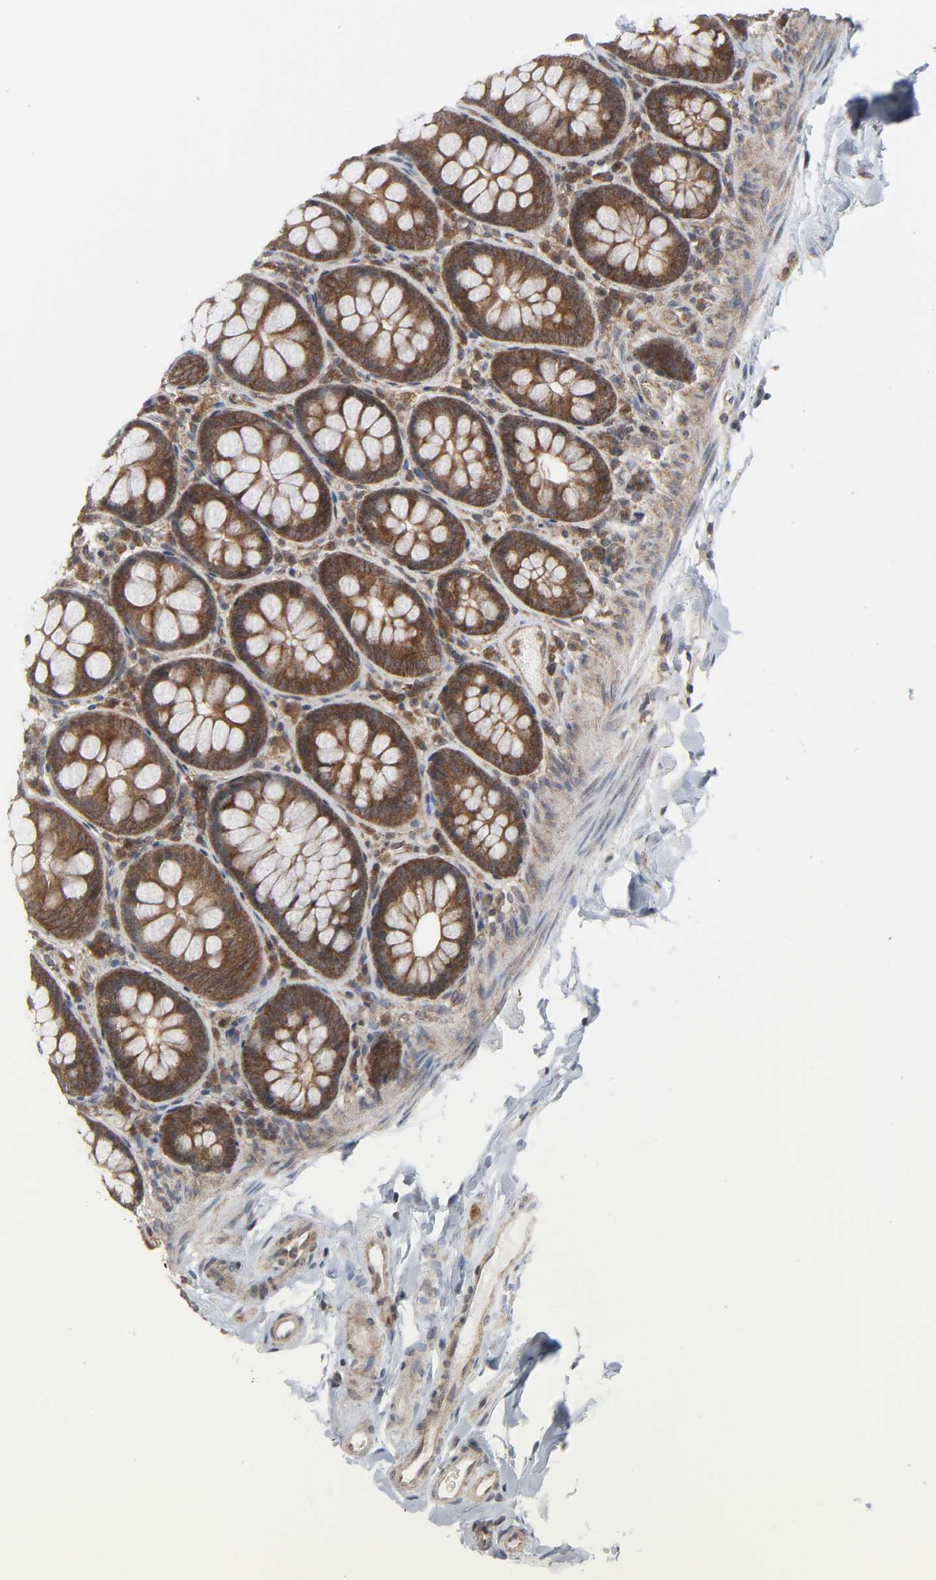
{"staining": {"intensity": "moderate", "quantity": ">75%", "location": "cytoplasmic/membranous"}, "tissue": "colon", "cell_type": "Endothelial cells", "image_type": "normal", "snomed": [{"axis": "morphology", "description": "Normal tissue, NOS"}, {"axis": "topography", "description": "Colon"}], "caption": "Immunohistochemical staining of benign human colon shows moderate cytoplasmic/membranous protein positivity in about >75% of endothelial cells.", "gene": "GSK3A", "patient": {"sex": "female", "age": 61}}